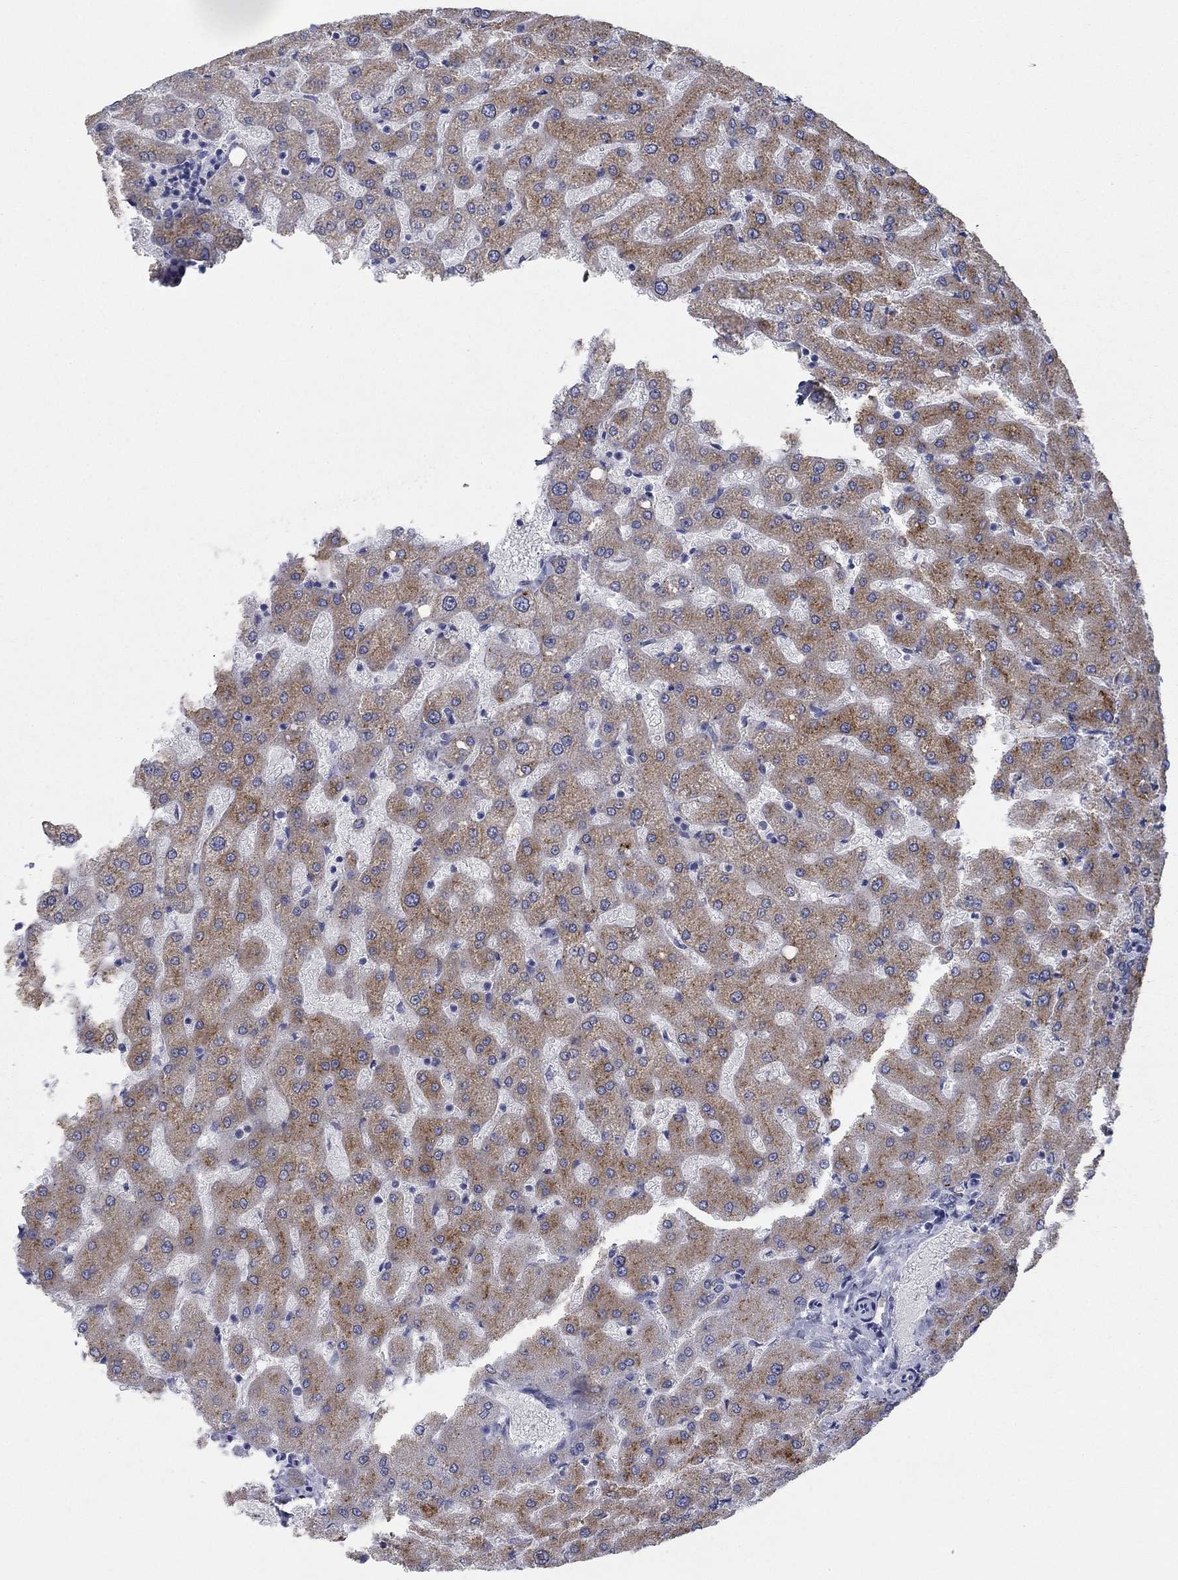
{"staining": {"intensity": "negative", "quantity": "none", "location": "none"}, "tissue": "liver", "cell_type": "Cholangiocytes", "image_type": "normal", "snomed": [{"axis": "morphology", "description": "Normal tissue, NOS"}, {"axis": "topography", "description": "Liver"}], "caption": "Photomicrograph shows no significant protein expression in cholangiocytes of normal liver. Nuclei are stained in blue.", "gene": "APOC3", "patient": {"sex": "female", "age": 50}}